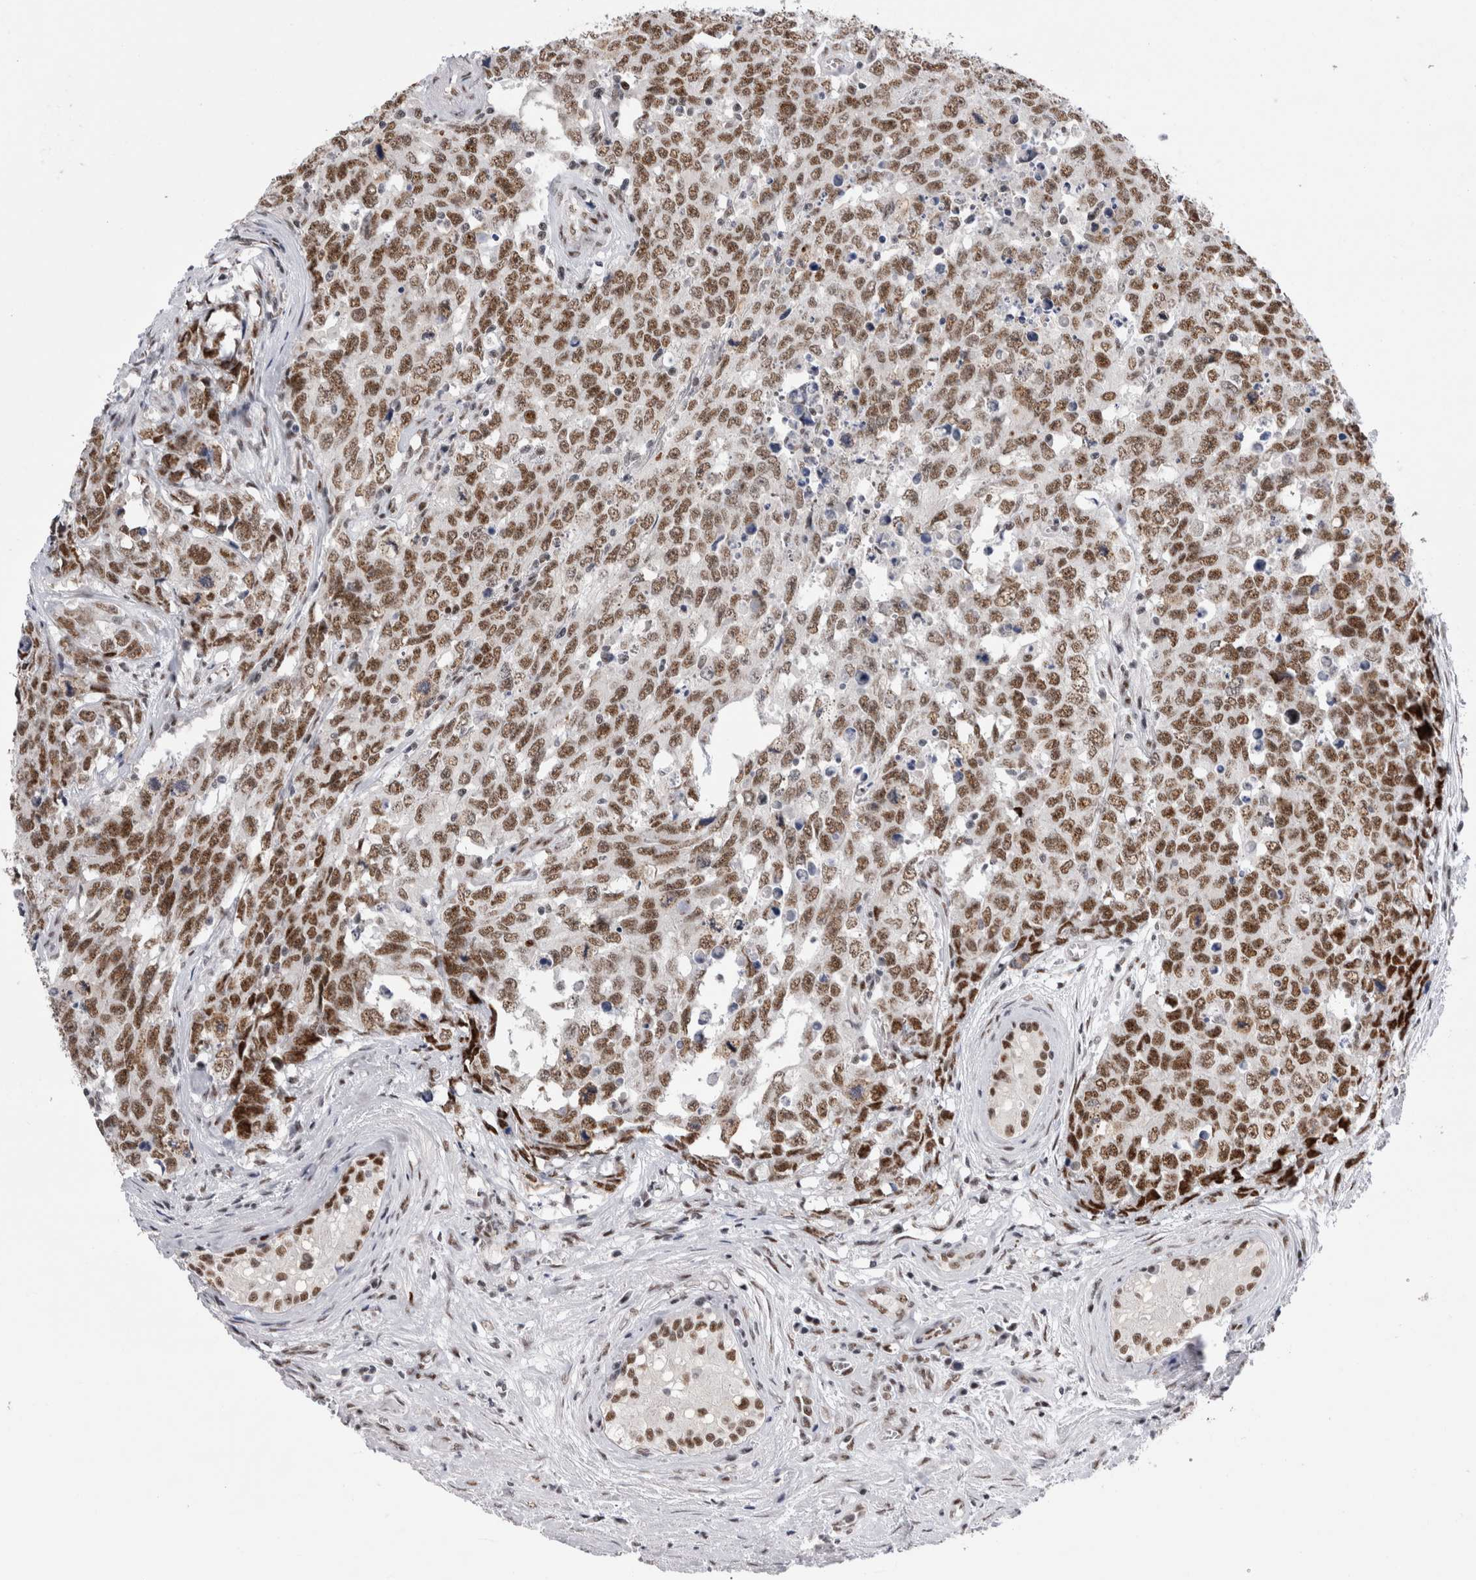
{"staining": {"intensity": "moderate", "quantity": ">75%", "location": "nuclear"}, "tissue": "testis cancer", "cell_type": "Tumor cells", "image_type": "cancer", "snomed": [{"axis": "morphology", "description": "Carcinoma, Embryonal, NOS"}, {"axis": "topography", "description": "Testis"}], "caption": "IHC (DAB) staining of human testis cancer (embryonal carcinoma) demonstrates moderate nuclear protein expression in approximately >75% of tumor cells.", "gene": "RBM6", "patient": {"sex": "male", "age": 28}}